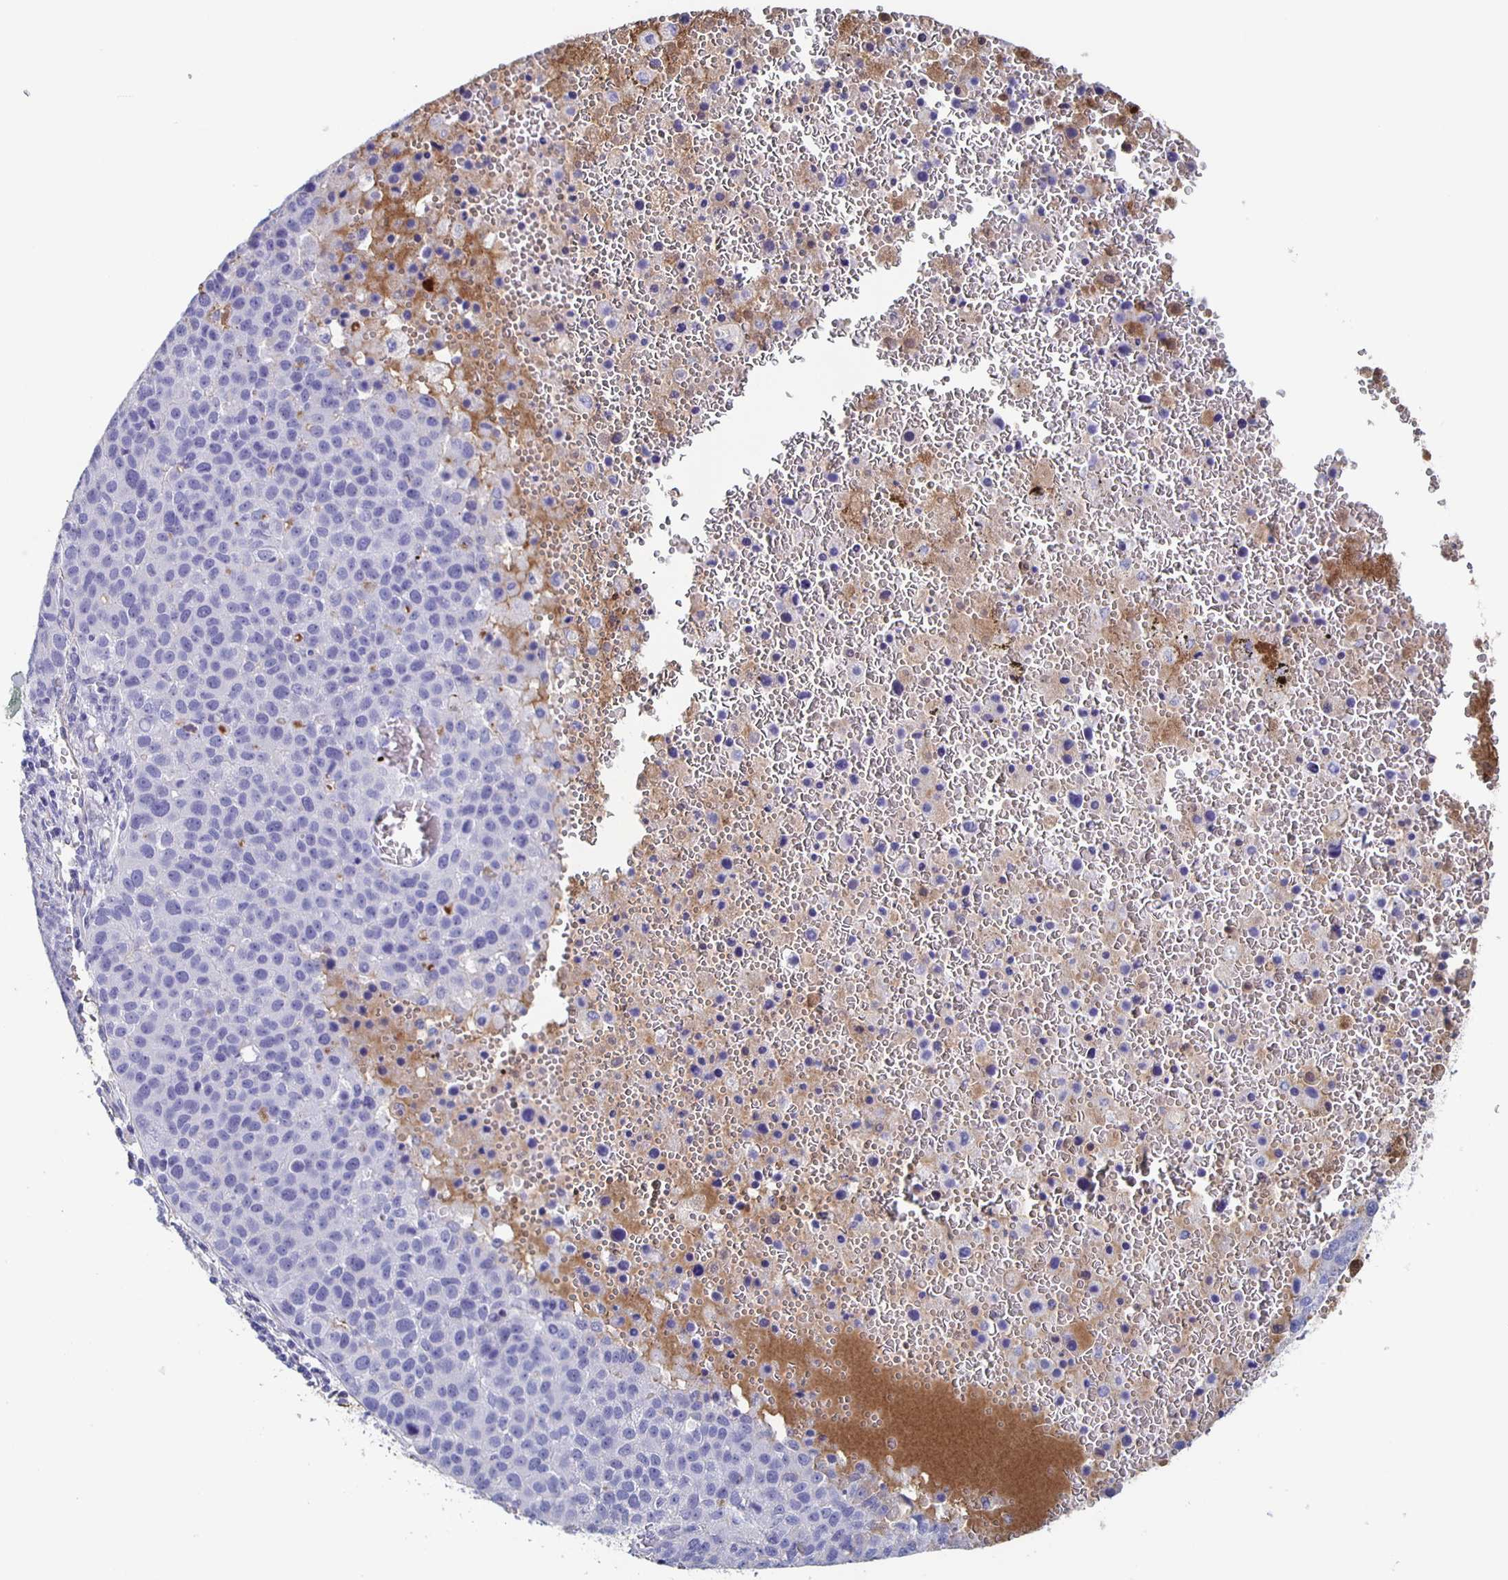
{"staining": {"intensity": "negative", "quantity": "none", "location": "none"}, "tissue": "pancreatic cancer", "cell_type": "Tumor cells", "image_type": "cancer", "snomed": [{"axis": "morphology", "description": "Adenocarcinoma, NOS"}, {"axis": "topography", "description": "Pancreas"}], "caption": "Immunohistochemical staining of pancreatic adenocarcinoma demonstrates no significant staining in tumor cells. The staining is performed using DAB brown chromogen with nuclei counter-stained in using hematoxylin.", "gene": "FGA", "patient": {"sex": "female", "age": 61}}